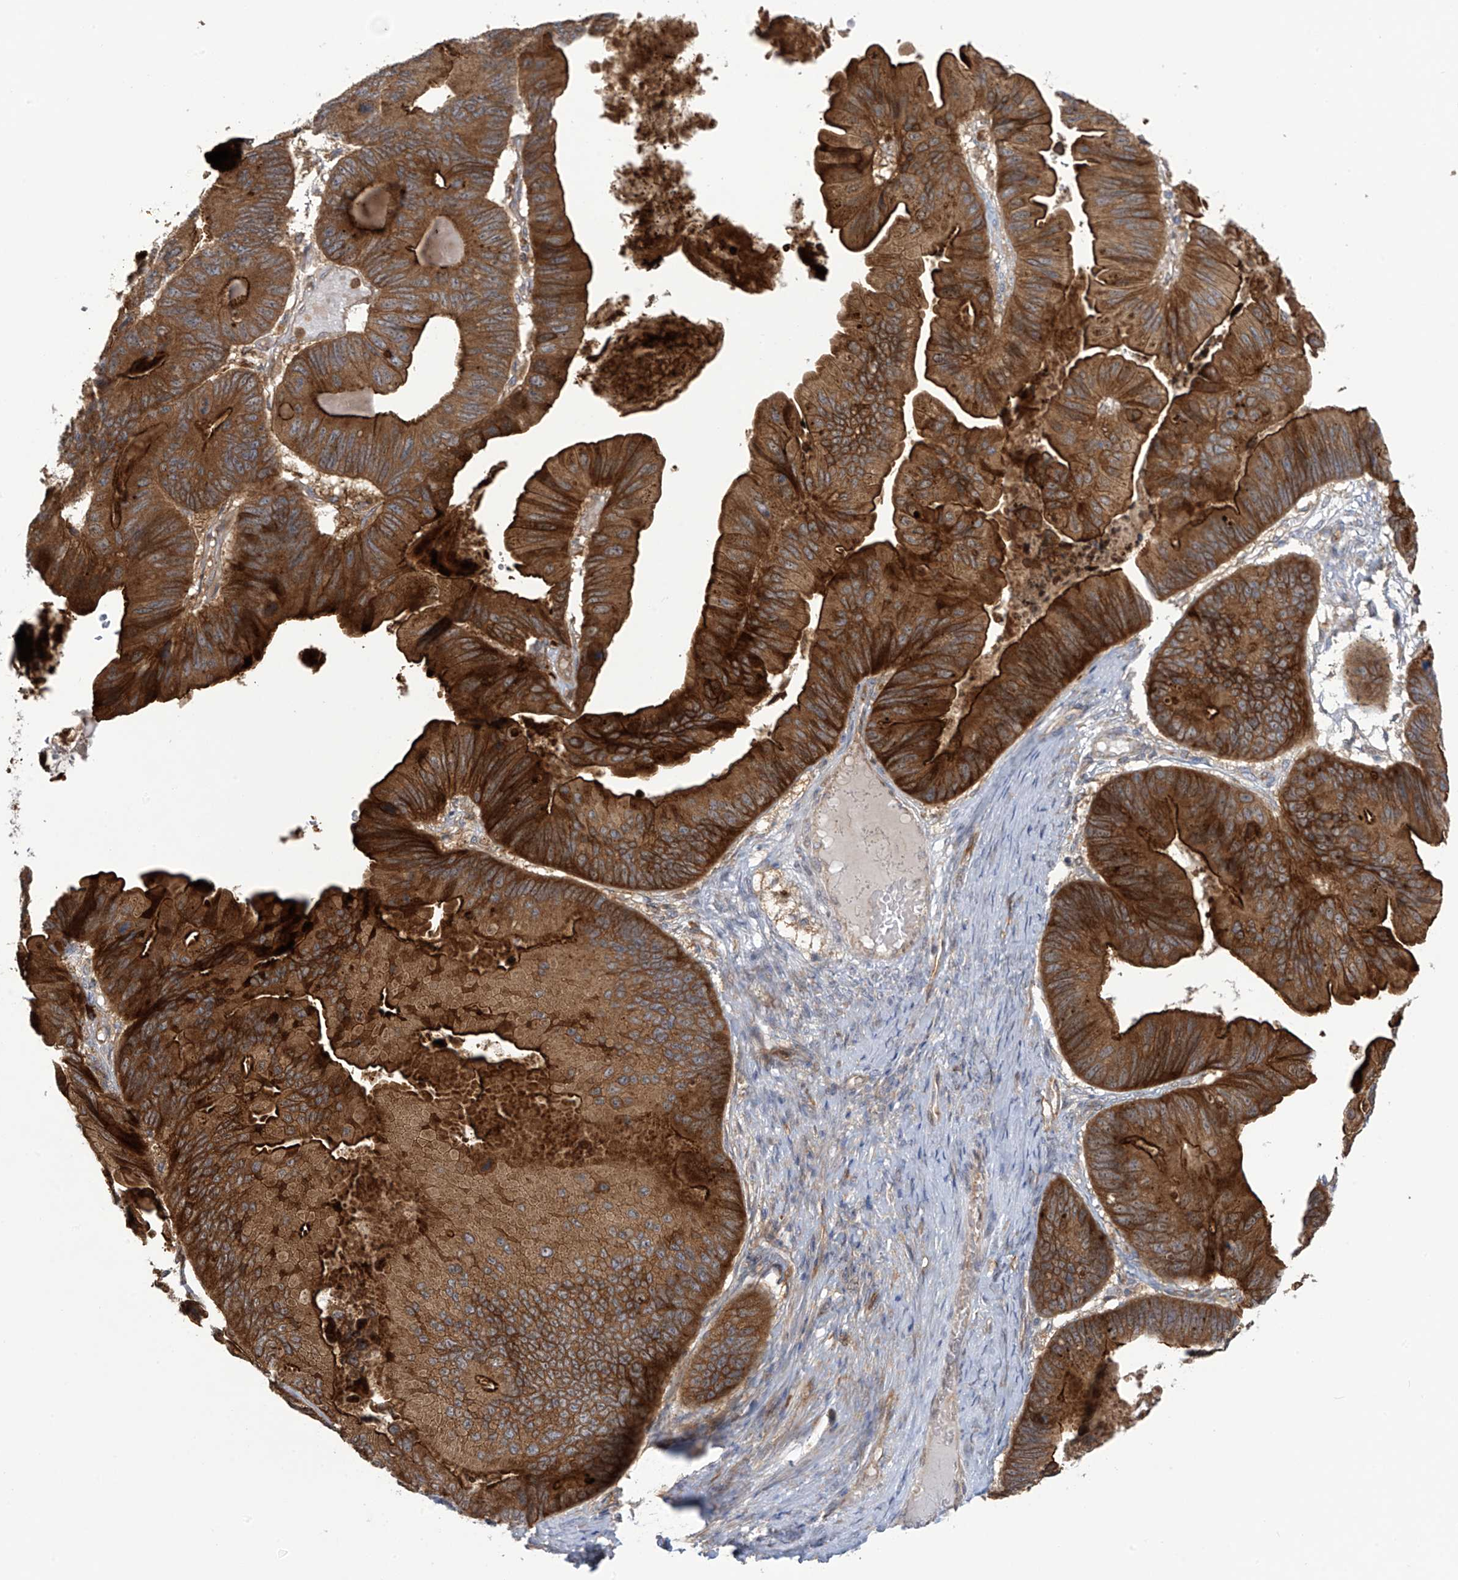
{"staining": {"intensity": "strong", "quantity": ">75%", "location": "cytoplasmic/membranous"}, "tissue": "ovarian cancer", "cell_type": "Tumor cells", "image_type": "cancer", "snomed": [{"axis": "morphology", "description": "Cystadenocarcinoma, mucinous, NOS"}, {"axis": "topography", "description": "Ovary"}], "caption": "Protein staining shows strong cytoplasmic/membranous expression in approximately >75% of tumor cells in ovarian cancer.", "gene": "KIAA1522", "patient": {"sex": "female", "age": 61}}